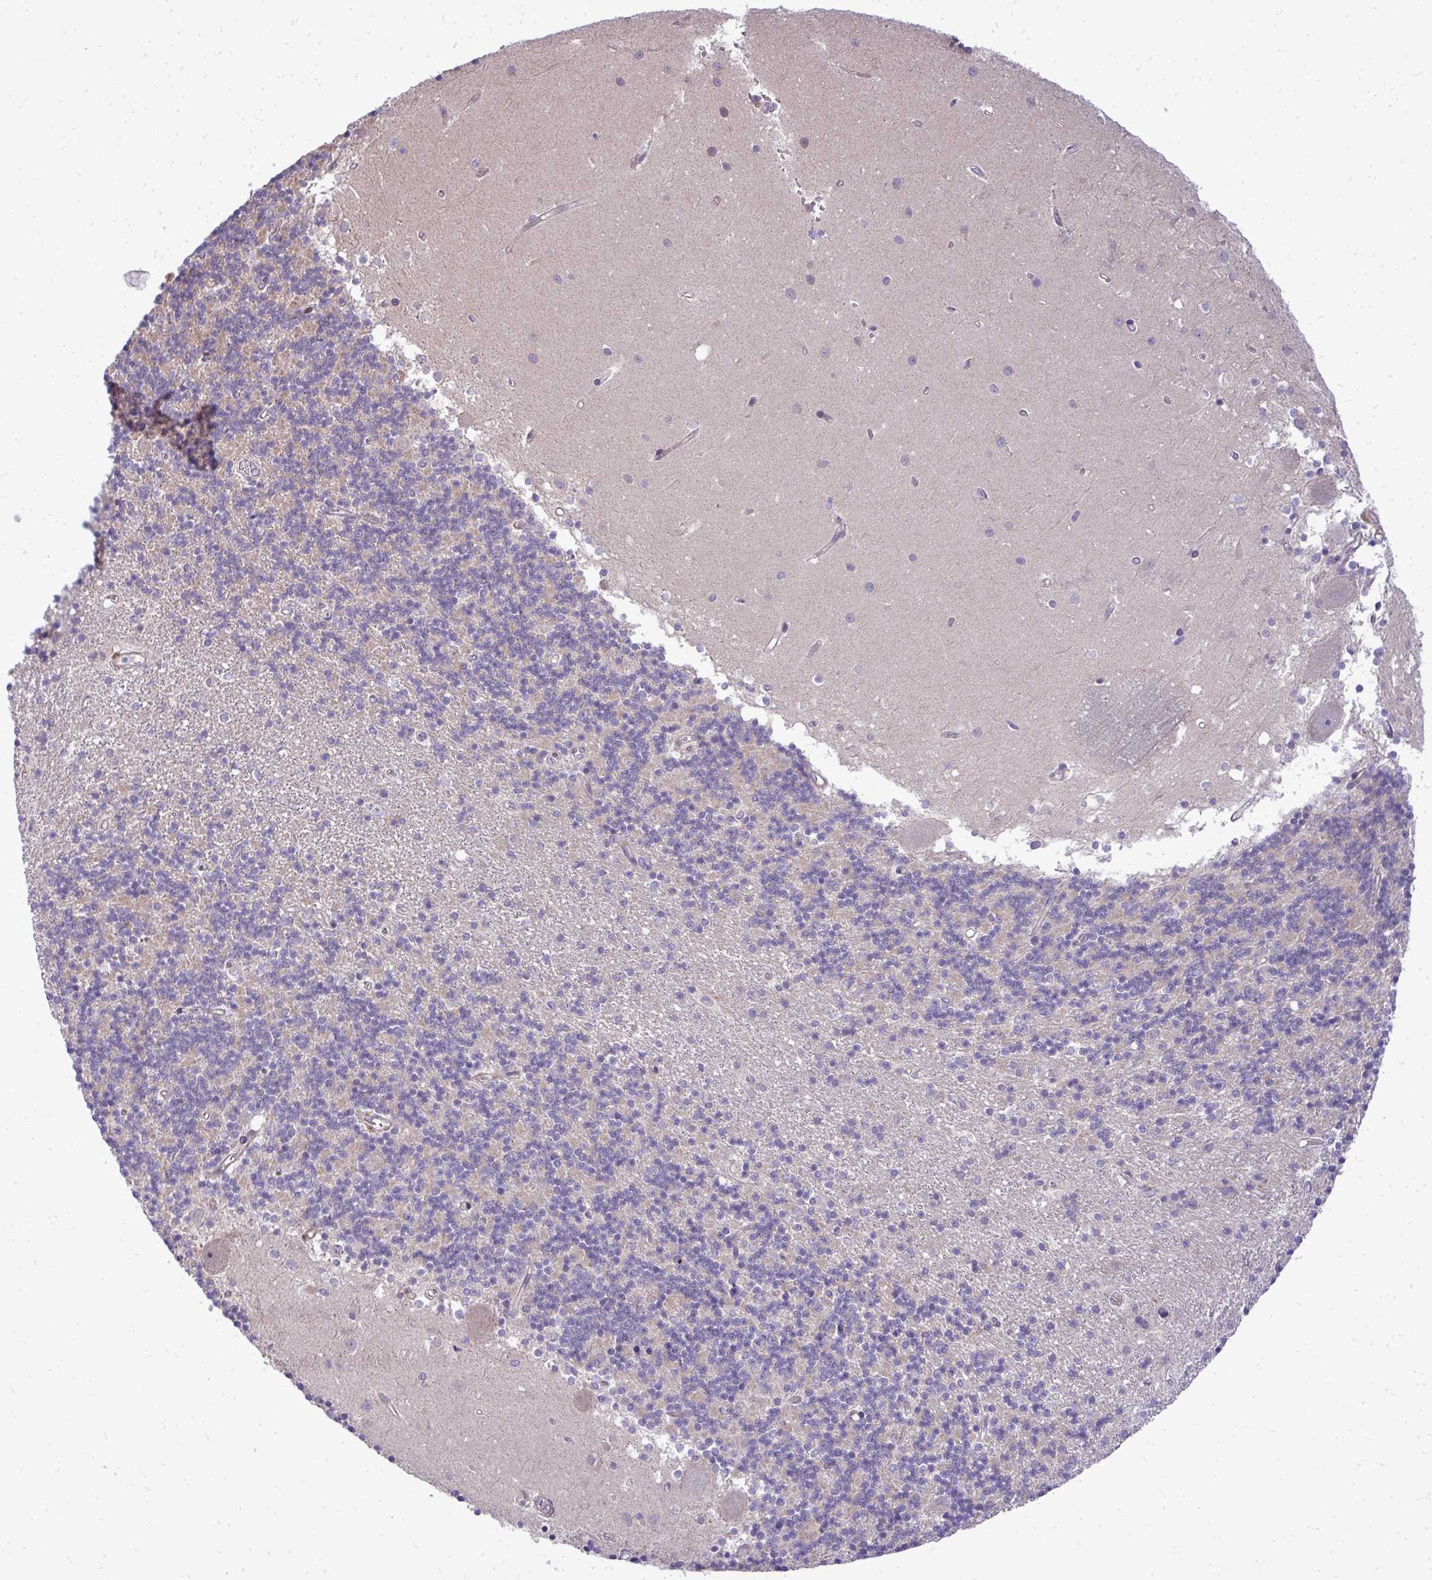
{"staining": {"intensity": "negative", "quantity": "none", "location": "none"}, "tissue": "cerebellum", "cell_type": "Cells in granular layer", "image_type": "normal", "snomed": [{"axis": "morphology", "description": "Normal tissue, NOS"}, {"axis": "topography", "description": "Cerebellum"}], "caption": "High magnification brightfield microscopy of benign cerebellum stained with DAB (brown) and counterstained with hematoxylin (blue): cells in granular layer show no significant expression. (Brightfield microscopy of DAB IHC at high magnification).", "gene": "ZSCAN9", "patient": {"sex": "male", "age": 54}}